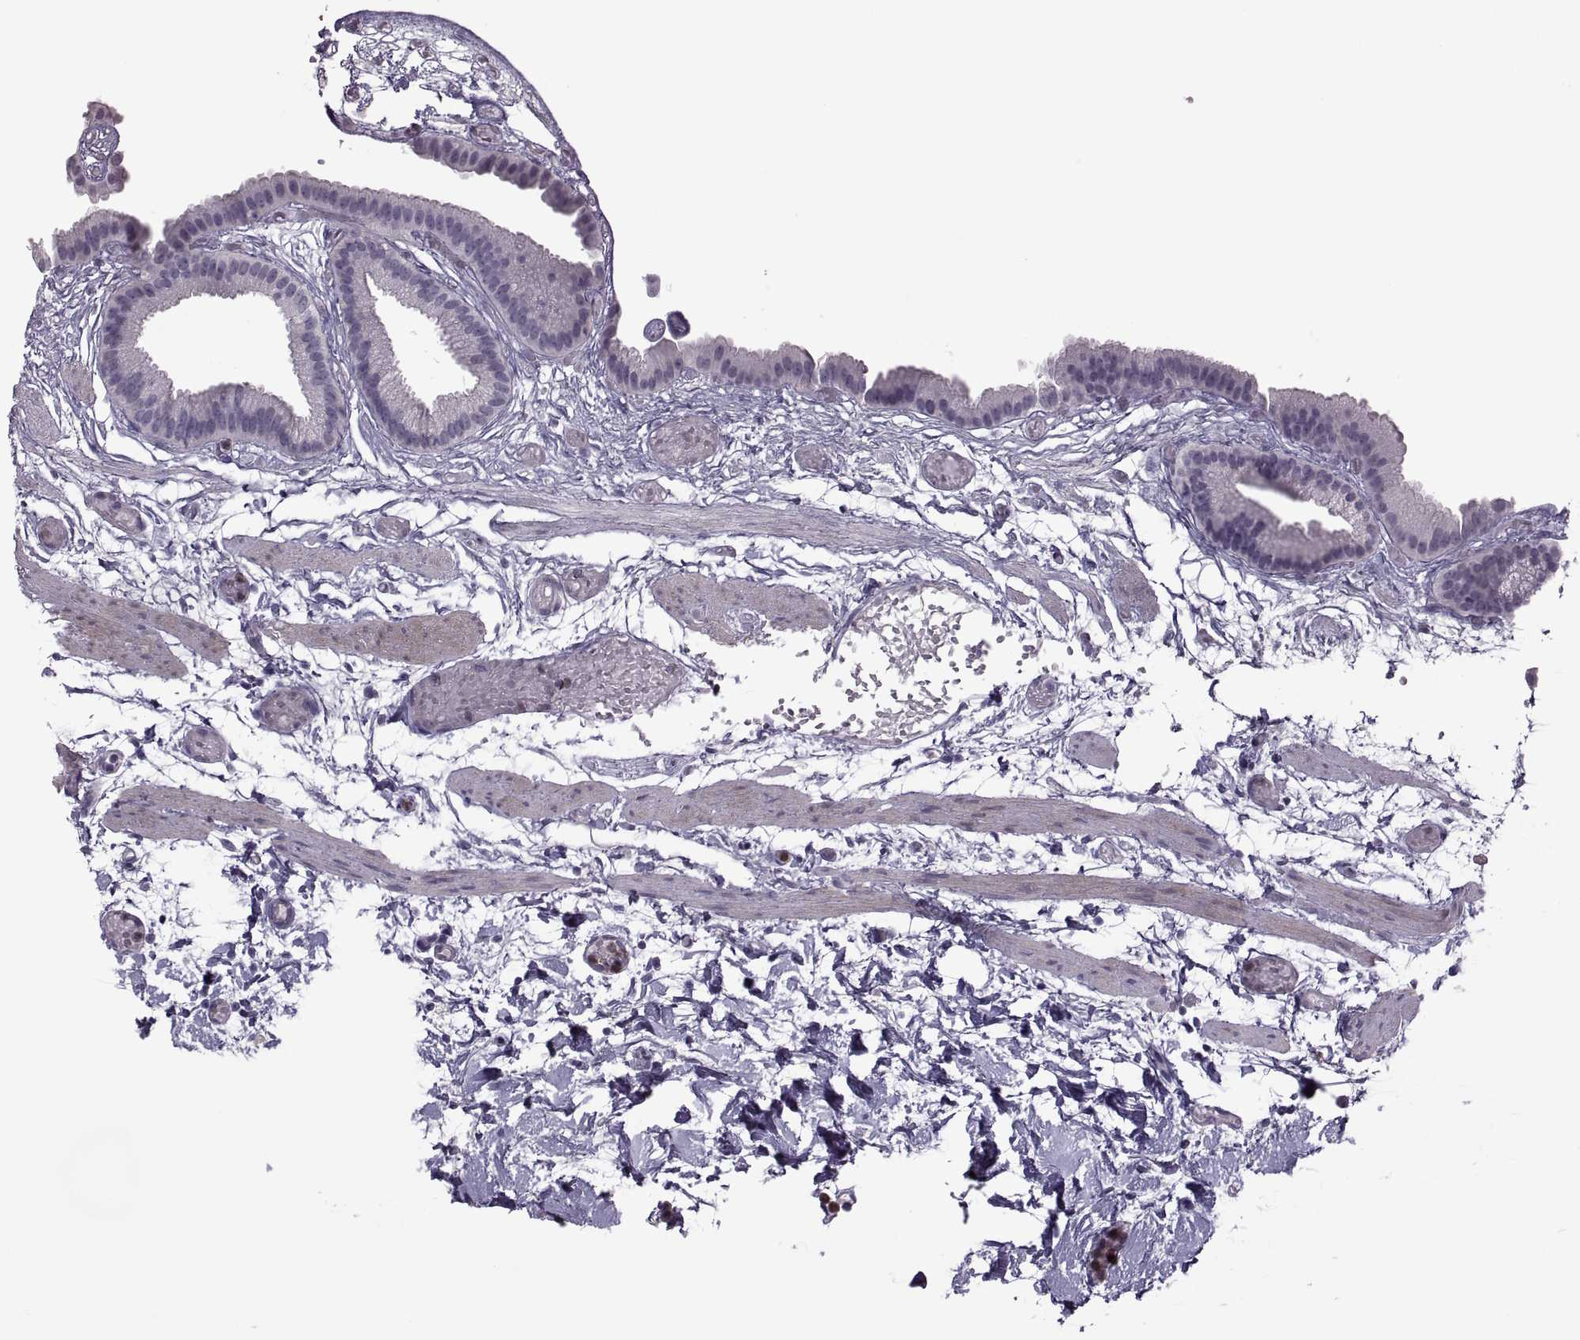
{"staining": {"intensity": "negative", "quantity": "none", "location": "none"}, "tissue": "gallbladder", "cell_type": "Glandular cells", "image_type": "normal", "snomed": [{"axis": "morphology", "description": "Normal tissue, NOS"}, {"axis": "topography", "description": "Gallbladder"}], "caption": "This is a histopathology image of immunohistochemistry staining of unremarkable gallbladder, which shows no positivity in glandular cells.", "gene": "ODF3", "patient": {"sex": "female", "age": 45}}